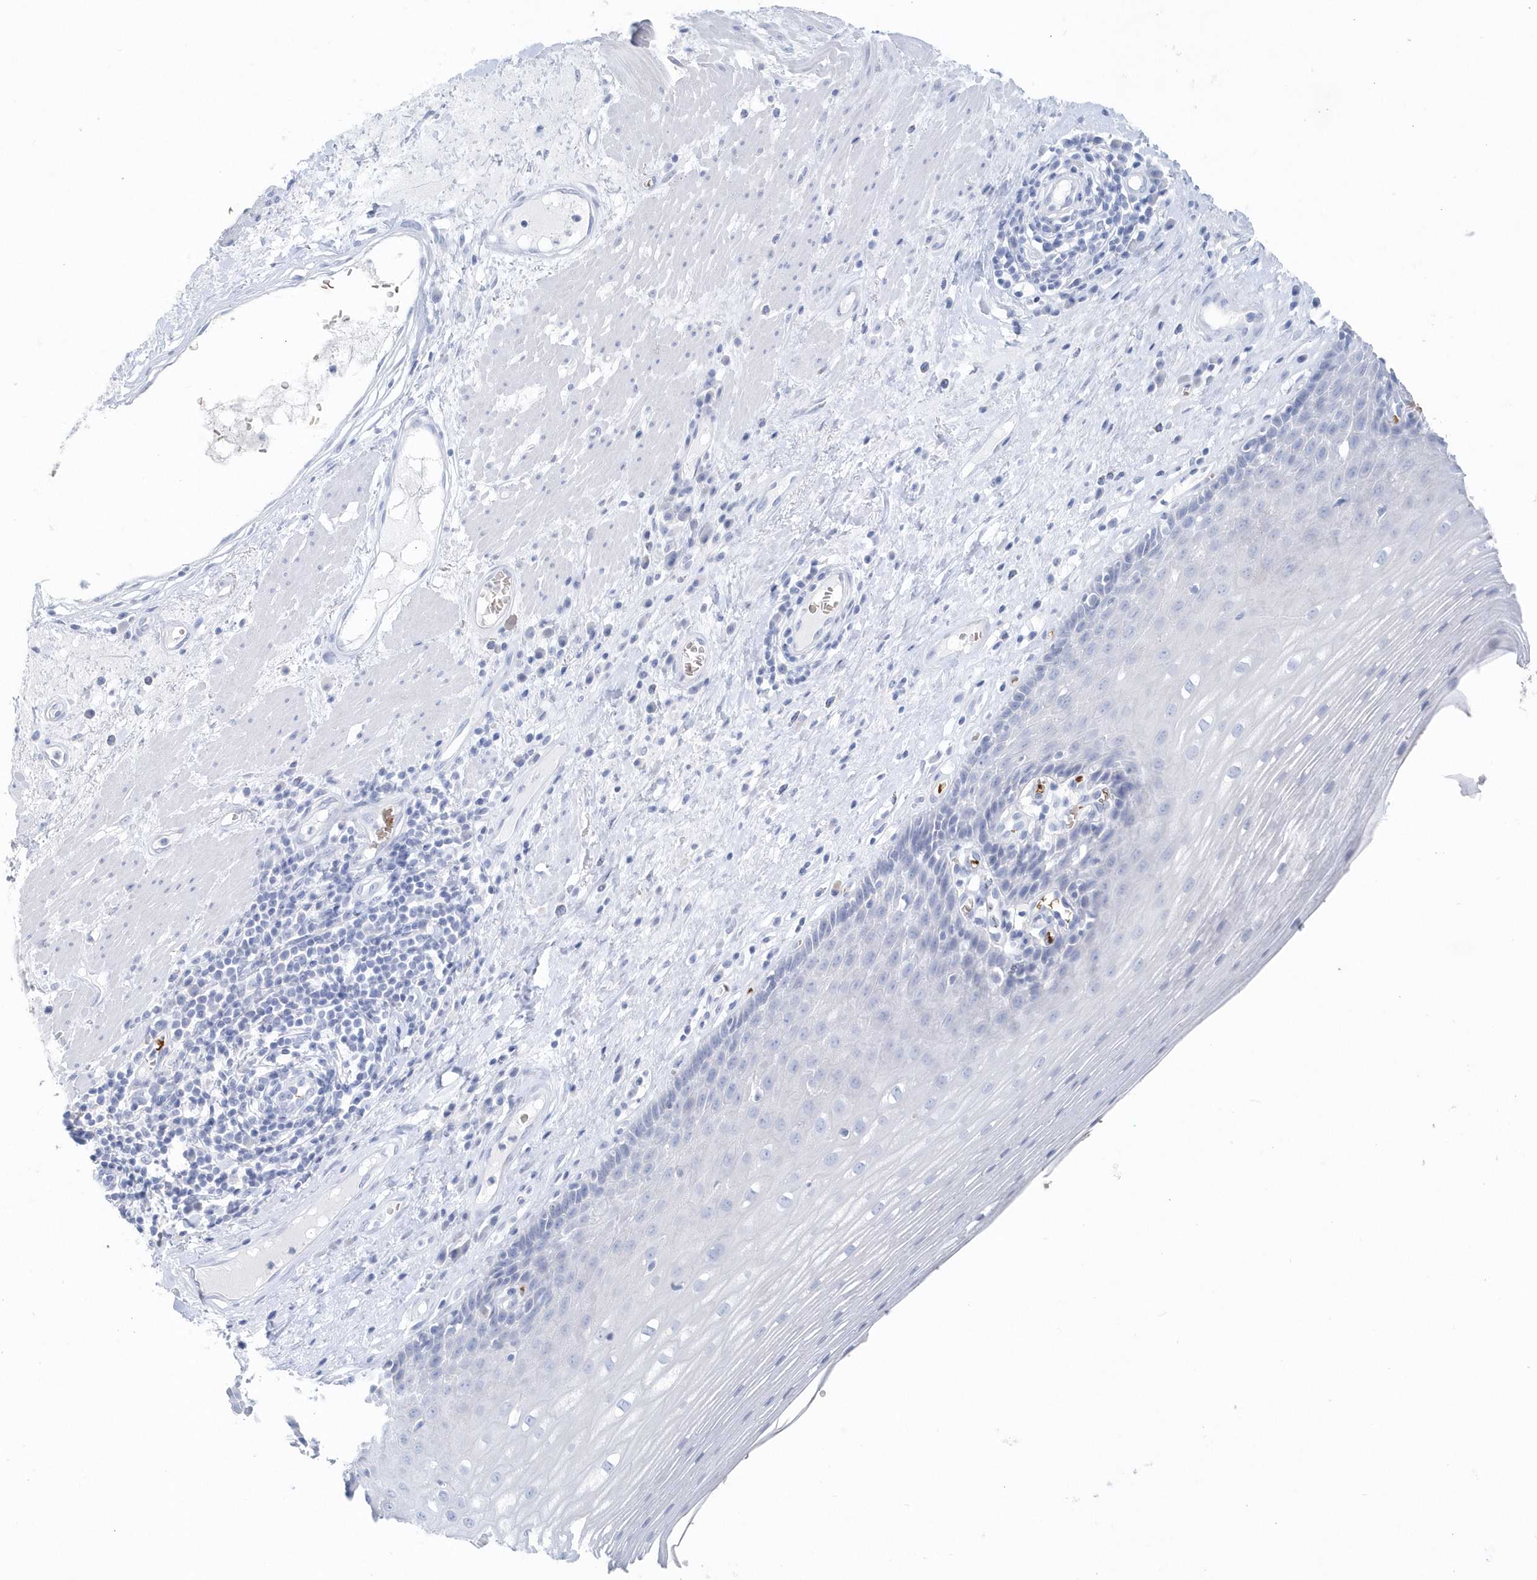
{"staining": {"intensity": "negative", "quantity": "none", "location": "none"}, "tissue": "esophagus", "cell_type": "Squamous epithelial cells", "image_type": "normal", "snomed": [{"axis": "morphology", "description": "Normal tissue, NOS"}, {"axis": "topography", "description": "Esophagus"}], "caption": "An immunohistochemistry micrograph of unremarkable esophagus is shown. There is no staining in squamous epithelial cells of esophagus. (Brightfield microscopy of DAB IHC at high magnification).", "gene": "HBA2", "patient": {"sex": "male", "age": 62}}